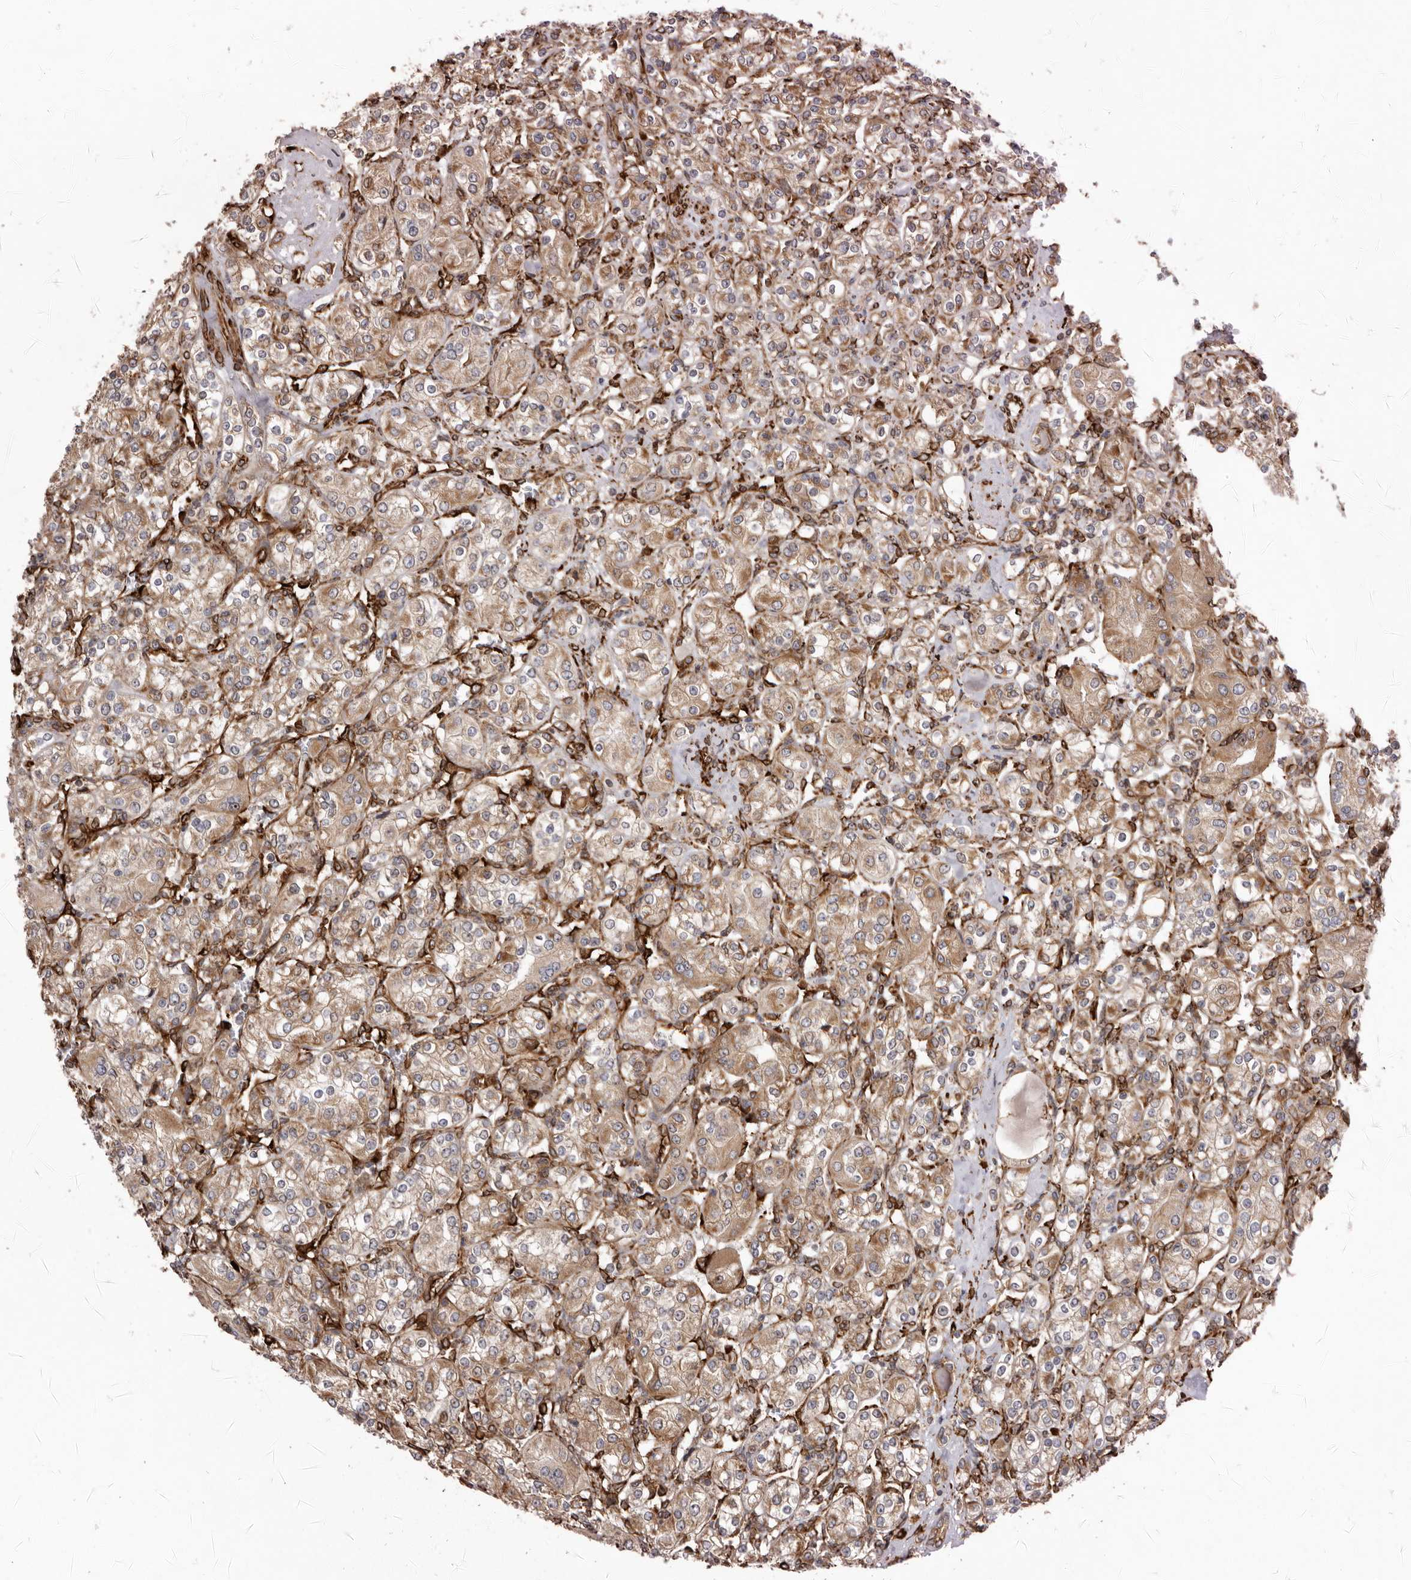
{"staining": {"intensity": "moderate", "quantity": ">75%", "location": "cytoplasmic/membranous"}, "tissue": "renal cancer", "cell_type": "Tumor cells", "image_type": "cancer", "snomed": [{"axis": "morphology", "description": "Adenocarcinoma, NOS"}, {"axis": "topography", "description": "Kidney"}], "caption": "Protein expression analysis of human renal cancer (adenocarcinoma) reveals moderate cytoplasmic/membranous positivity in about >75% of tumor cells.", "gene": "WDTC1", "patient": {"sex": "male", "age": 77}}